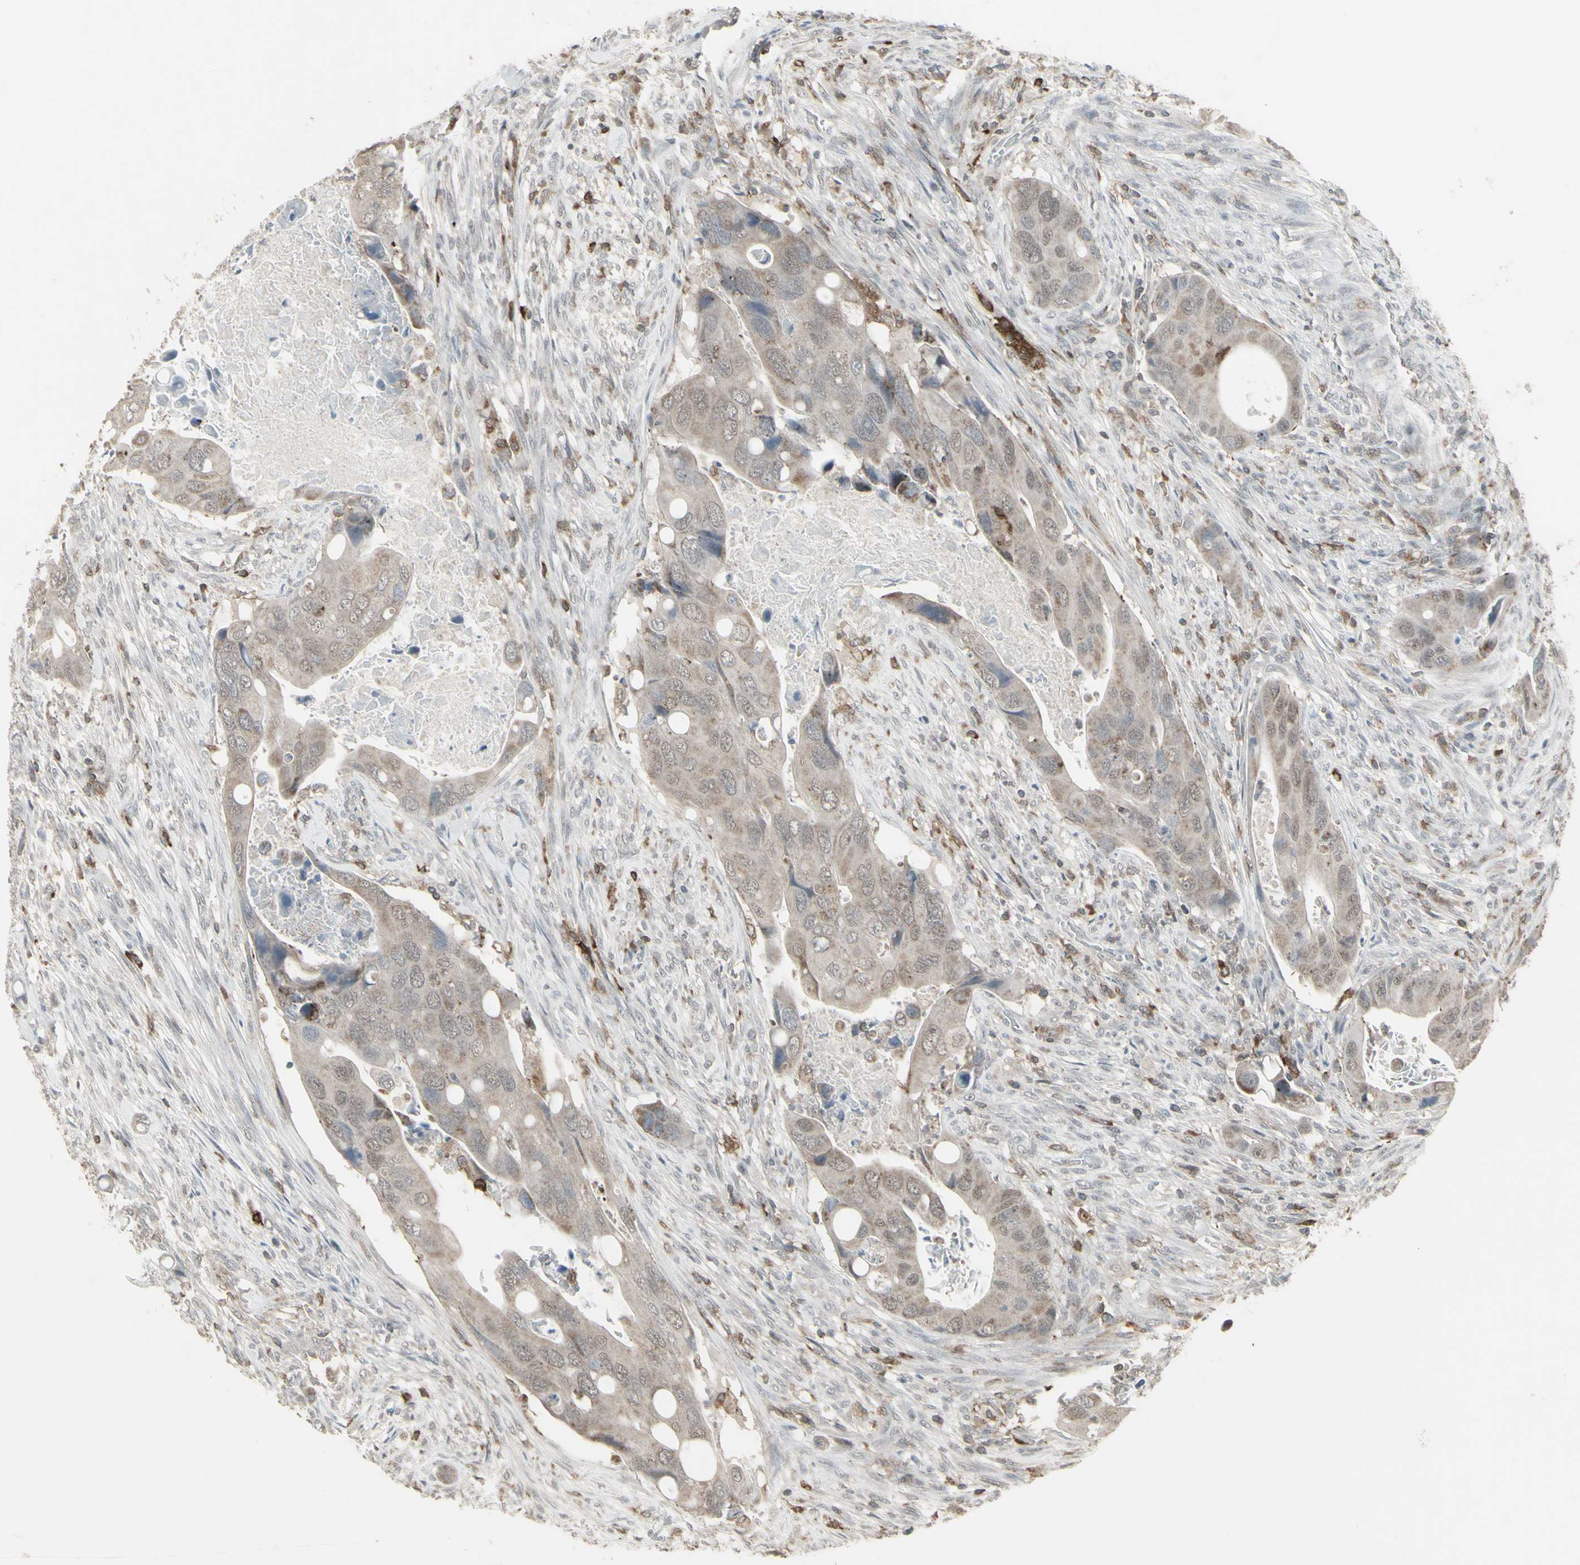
{"staining": {"intensity": "weak", "quantity": ">75%", "location": "cytoplasmic/membranous,nuclear"}, "tissue": "colorectal cancer", "cell_type": "Tumor cells", "image_type": "cancer", "snomed": [{"axis": "morphology", "description": "Adenocarcinoma, NOS"}, {"axis": "topography", "description": "Rectum"}], "caption": "Weak cytoplasmic/membranous and nuclear protein positivity is appreciated in approximately >75% of tumor cells in colorectal cancer (adenocarcinoma).", "gene": "SAMSN1", "patient": {"sex": "female", "age": 57}}